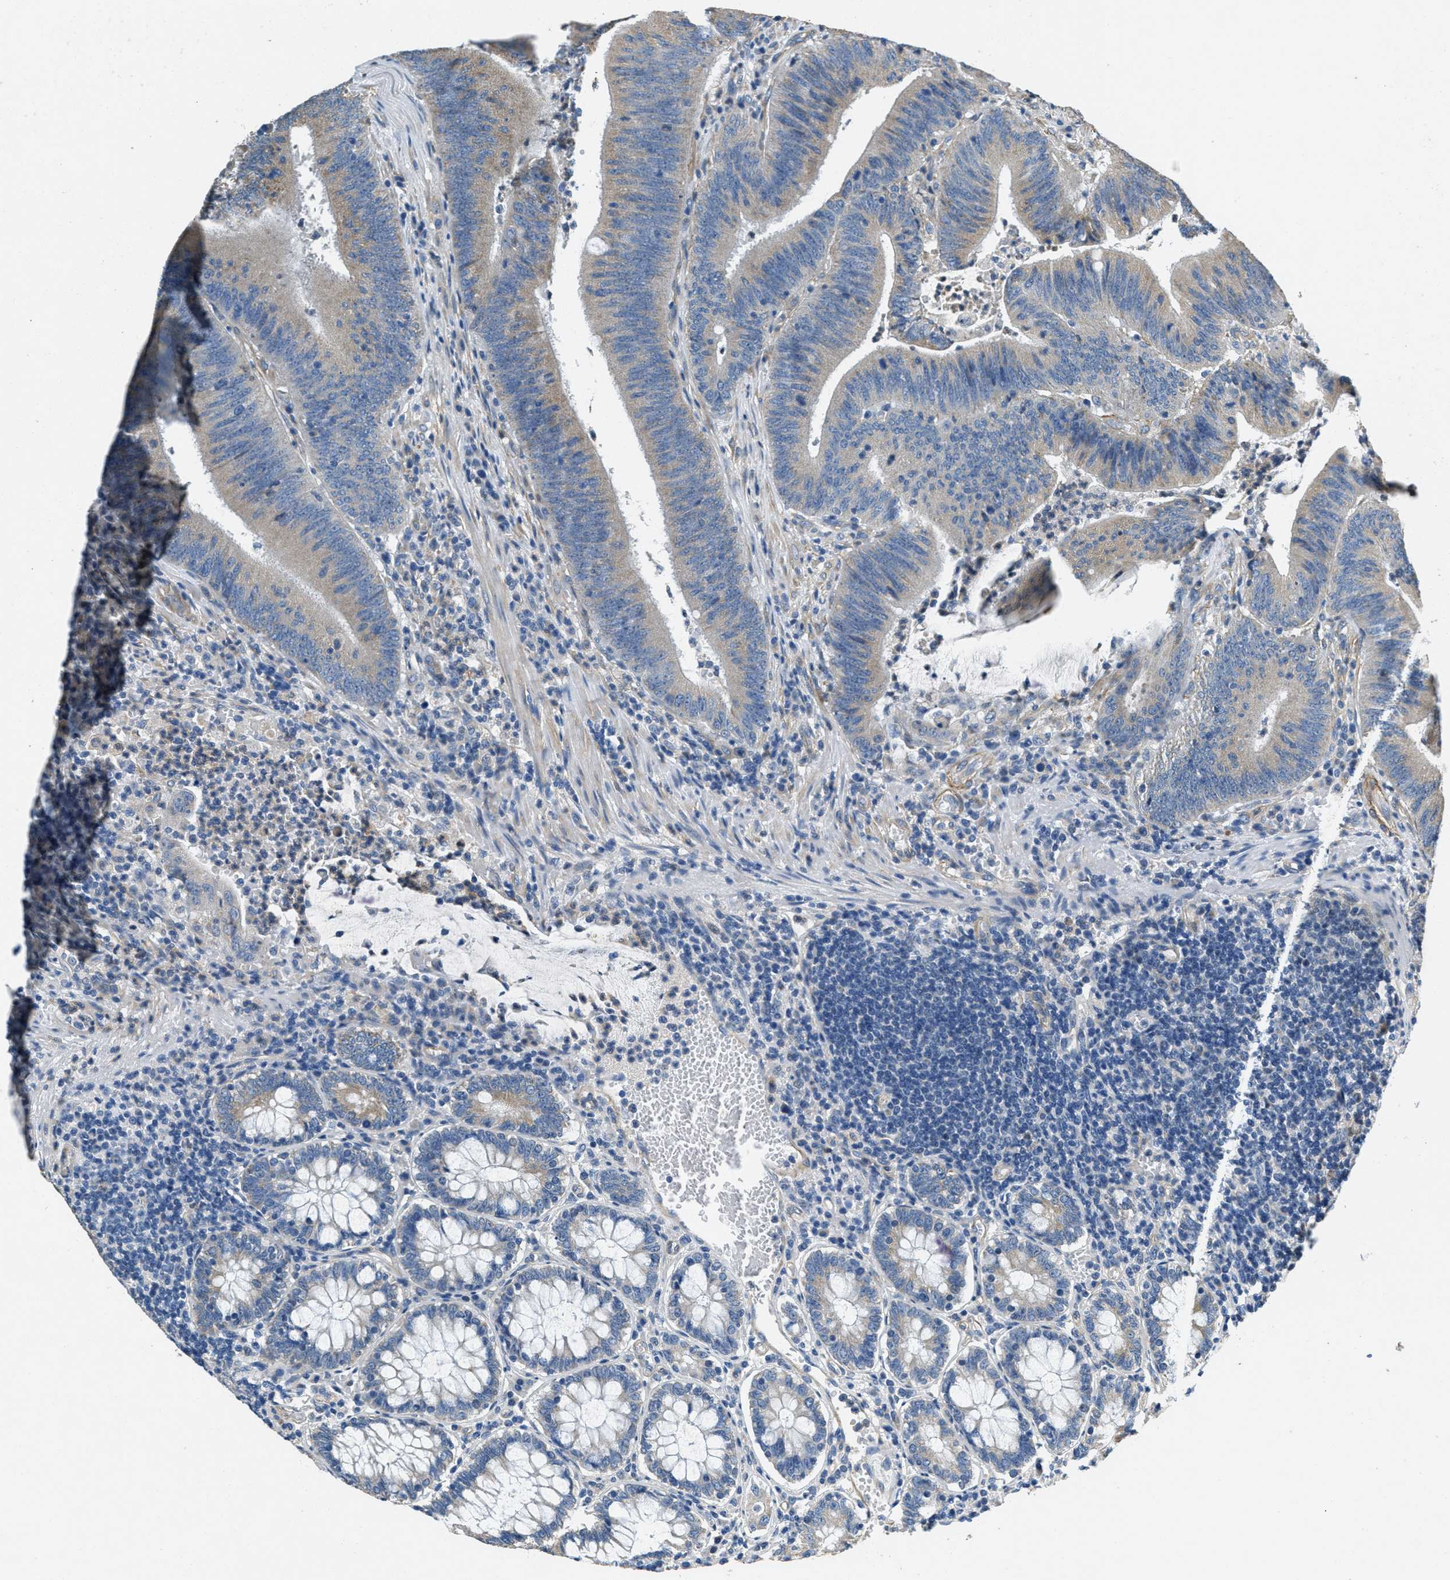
{"staining": {"intensity": "weak", "quantity": "<25%", "location": "cytoplasmic/membranous"}, "tissue": "colorectal cancer", "cell_type": "Tumor cells", "image_type": "cancer", "snomed": [{"axis": "morphology", "description": "Normal tissue, NOS"}, {"axis": "morphology", "description": "Adenocarcinoma, NOS"}, {"axis": "topography", "description": "Rectum"}], "caption": "The image shows no significant staining in tumor cells of colorectal cancer.", "gene": "TOMM70", "patient": {"sex": "female", "age": 66}}